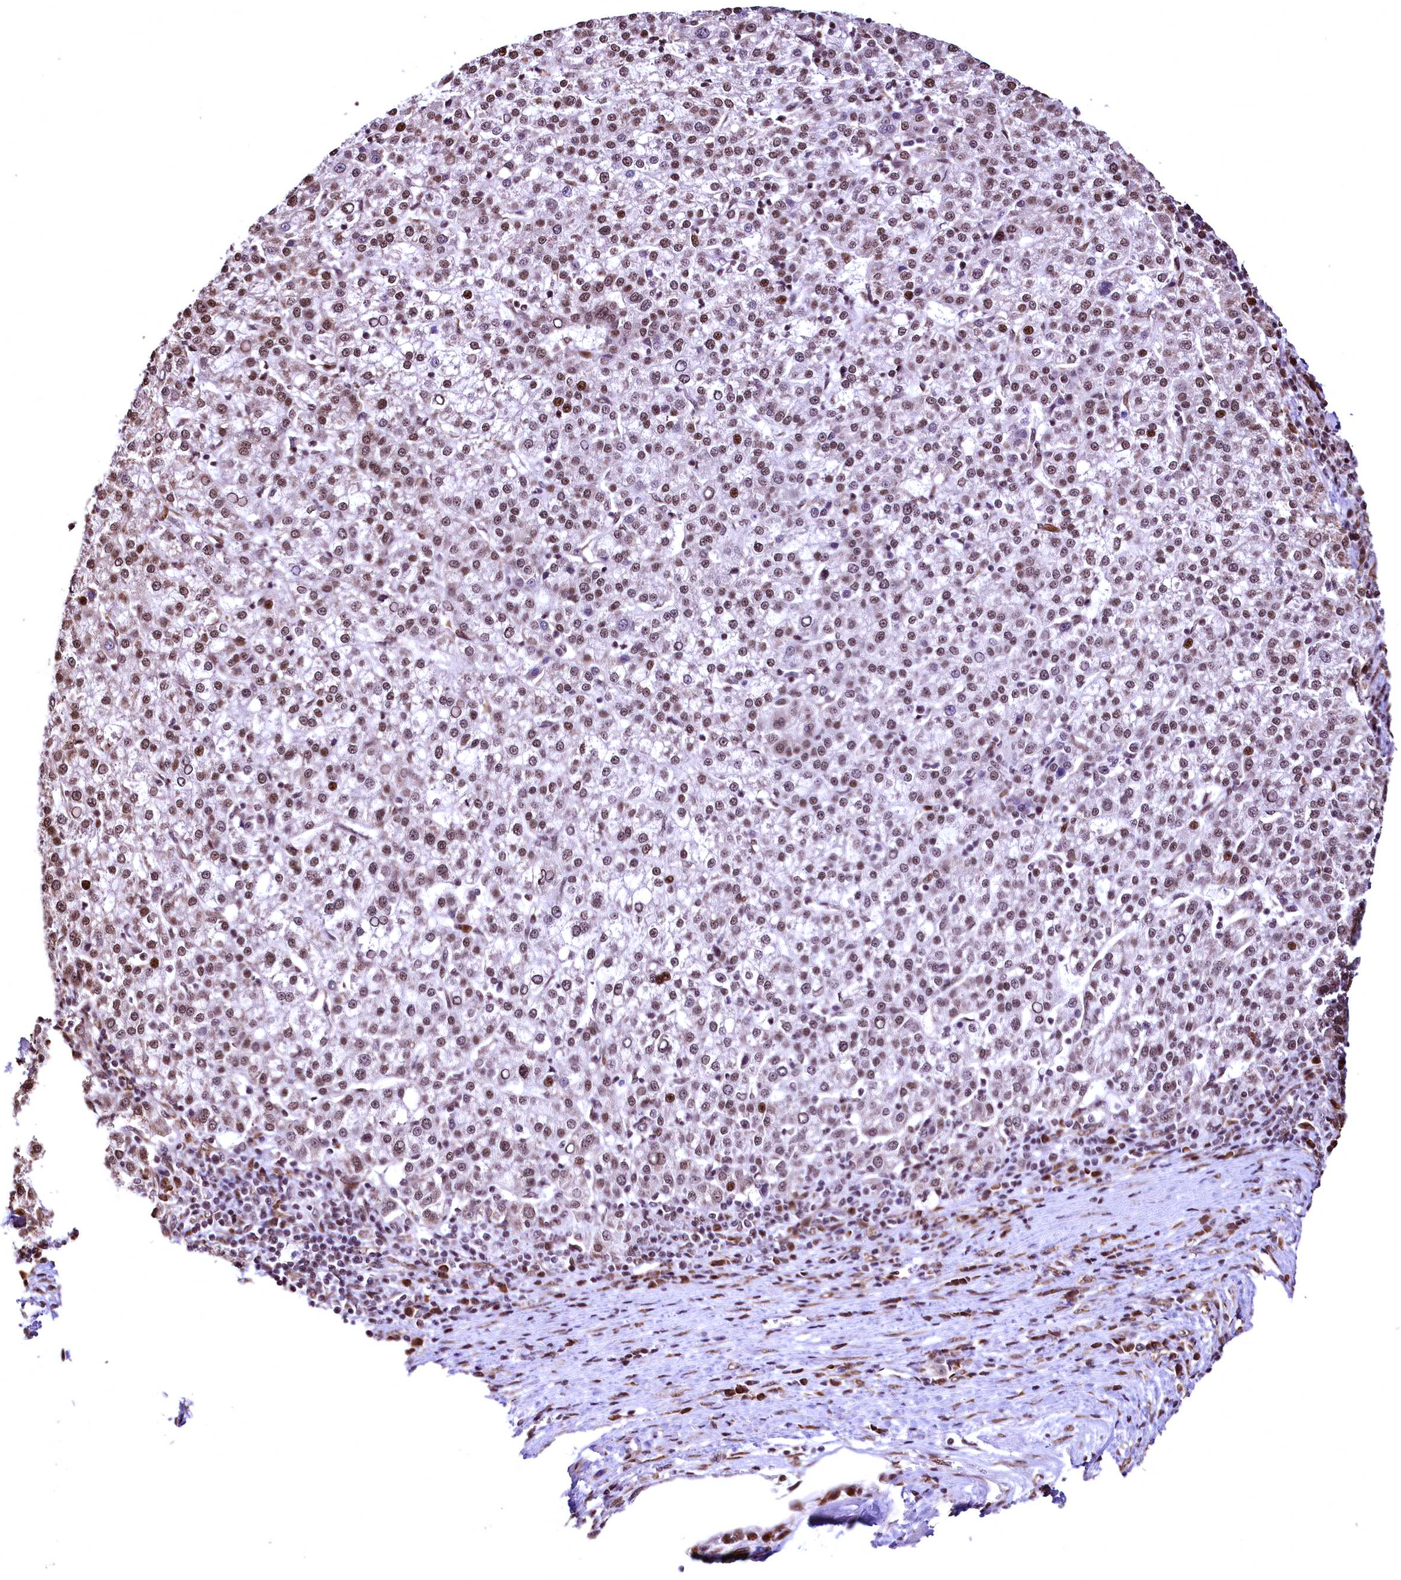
{"staining": {"intensity": "moderate", "quantity": ">75%", "location": "nuclear"}, "tissue": "liver cancer", "cell_type": "Tumor cells", "image_type": "cancer", "snomed": [{"axis": "morphology", "description": "Carcinoma, Hepatocellular, NOS"}, {"axis": "topography", "description": "Liver"}], "caption": "IHC histopathology image of human liver cancer stained for a protein (brown), which reveals medium levels of moderate nuclear positivity in about >75% of tumor cells.", "gene": "PDS5B", "patient": {"sex": "female", "age": 58}}